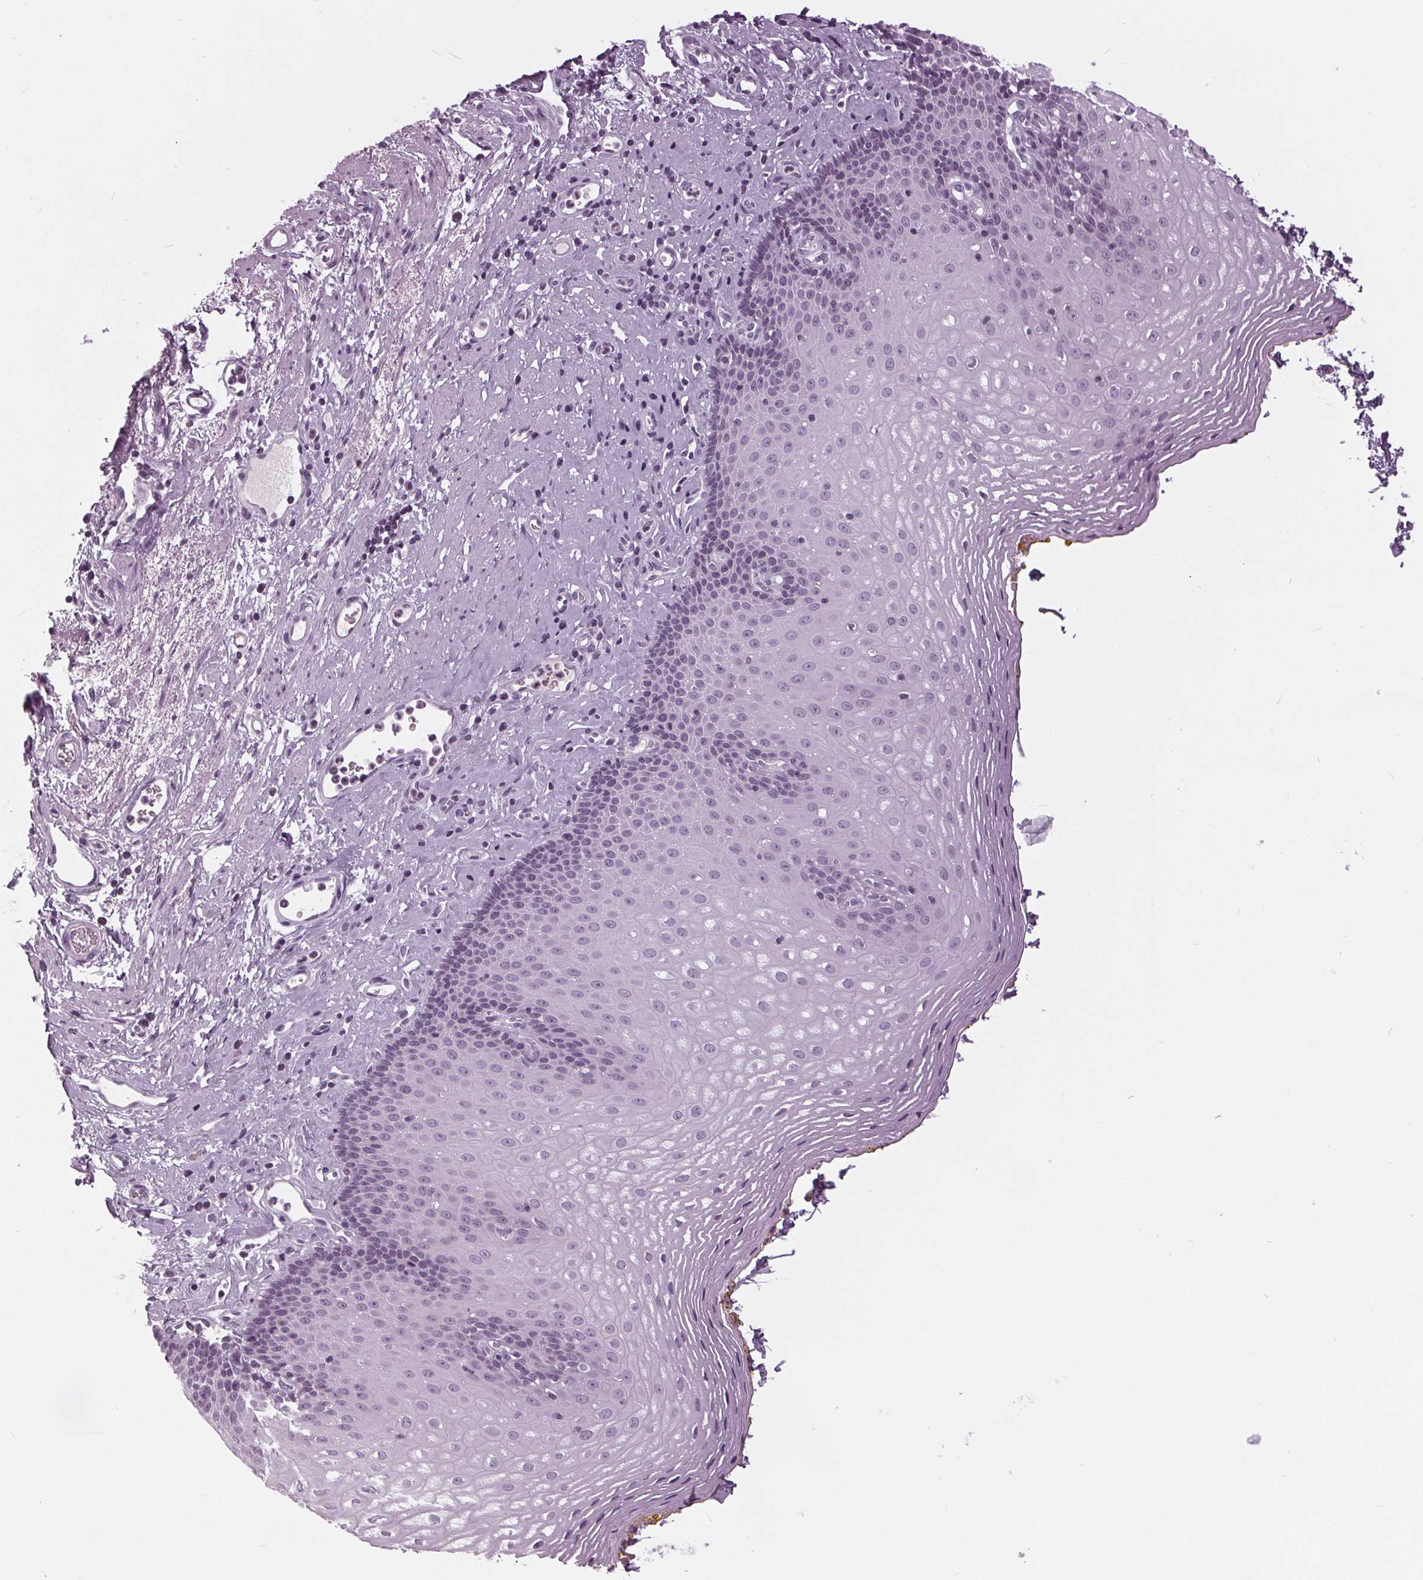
{"staining": {"intensity": "negative", "quantity": "none", "location": "none"}, "tissue": "esophagus", "cell_type": "Squamous epithelial cells", "image_type": "normal", "snomed": [{"axis": "morphology", "description": "Normal tissue, NOS"}, {"axis": "topography", "description": "Esophagus"}], "caption": "IHC histopathology image of normal esophagus stained for a protein (brown), which demonstrates no positivity in squamous epithelial cells. (DAB immunohistochemistry (IHC), high magnification).", "gene": "SLC9A4", "patient": {"sex": "female", "age": 68}}